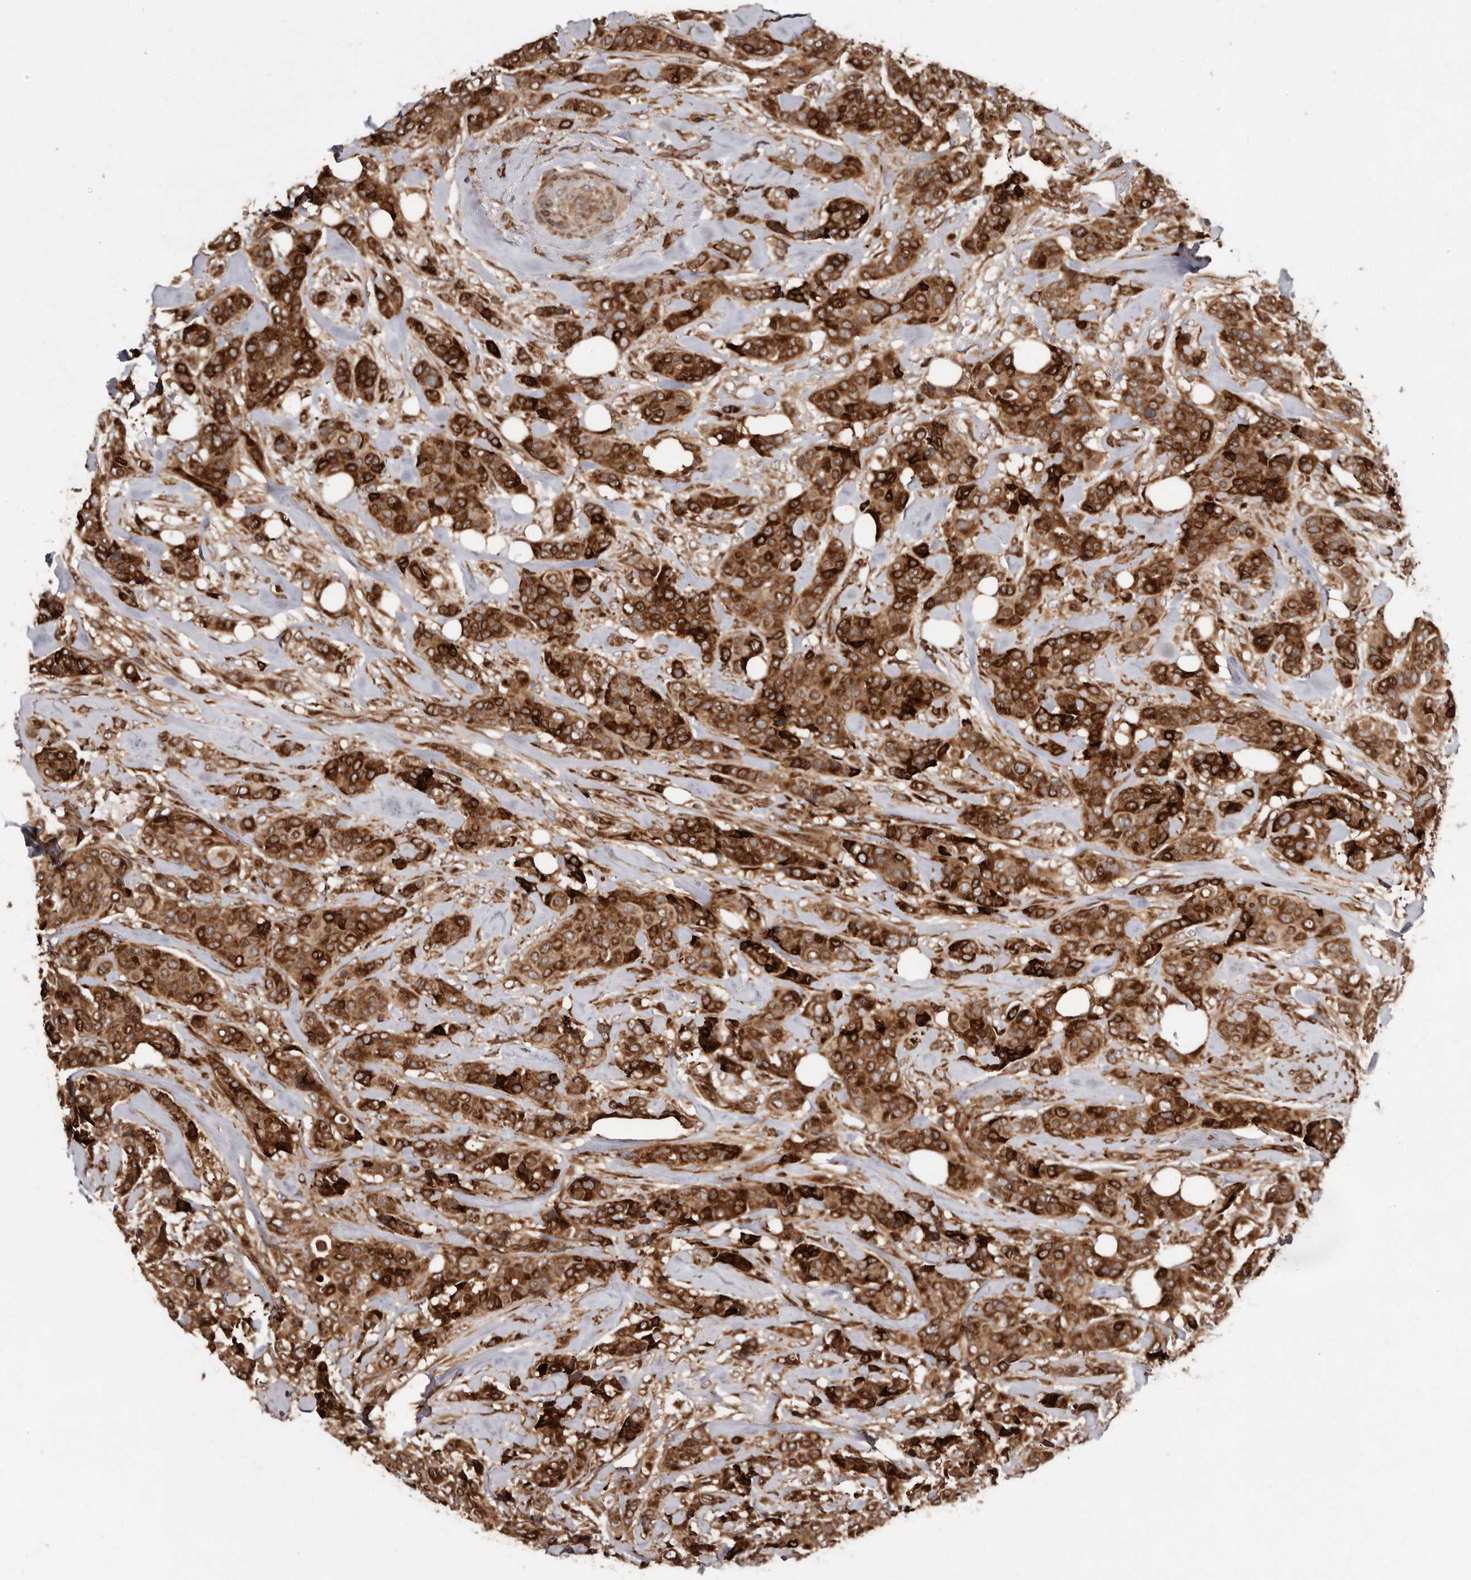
{"staining": {"intensity": "strong", "quantity": ">75%", "location": "cytoplasmic/membranous"}, "tissue": "breast cancer", "cell_type": "Tumor cells", "image_type": "cancer", "snomed": [{"axis": "morphology", "description": "Lobular carcinoma"}, {"axis": "topography", "description": "Breast"}], "caption": "DAB (3,3'-diaminobenzidine) immunohistochemical staining of lobular carcinoma (breast) reveals strong cytoplasmic/membranous protein expression in approximately >75% of tumor cells.", "gene": "FLAD1", "patient": {"sex": "female", "age": 51}}